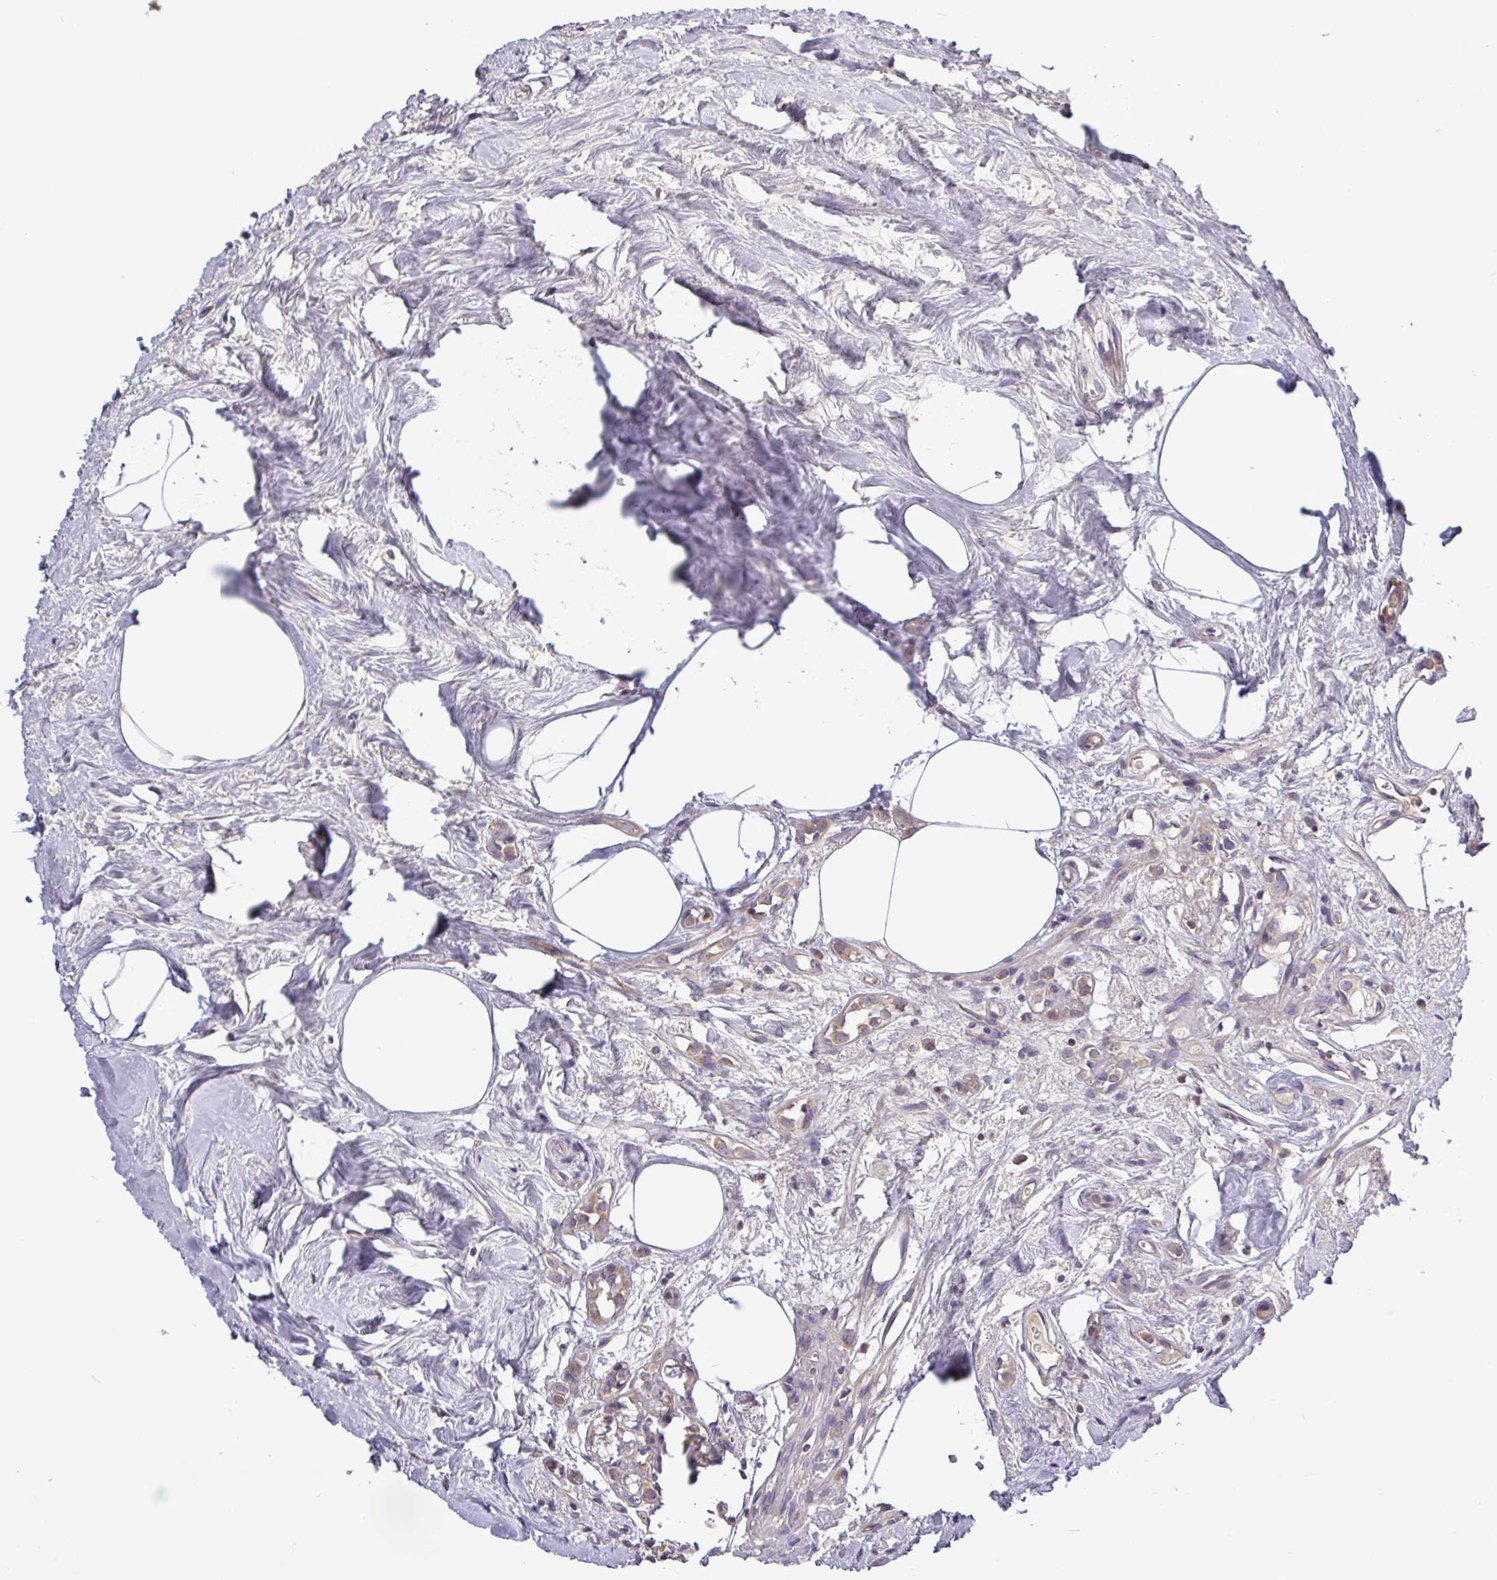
{"staining": {"intensity": "moderate", "quantity": ">75%", "location": "cytoplasmic/membranous"}, "tissue": "breast cancer", "cell_type": "Tumor cells", "image_type": "cancer", "snomed": [{"axis": "morphology", "description": "Carcinoma, NOS"}, {"axis": "topography", "description": "Breast"}], "caption": "Tumor cells demonstrate medium levels of moderate cytoplasmic/membranous staining in about >75% of cells in carcinoma (breast).", "gene": "SFTPB", "patient": {"sex": "female", "age": 60}}